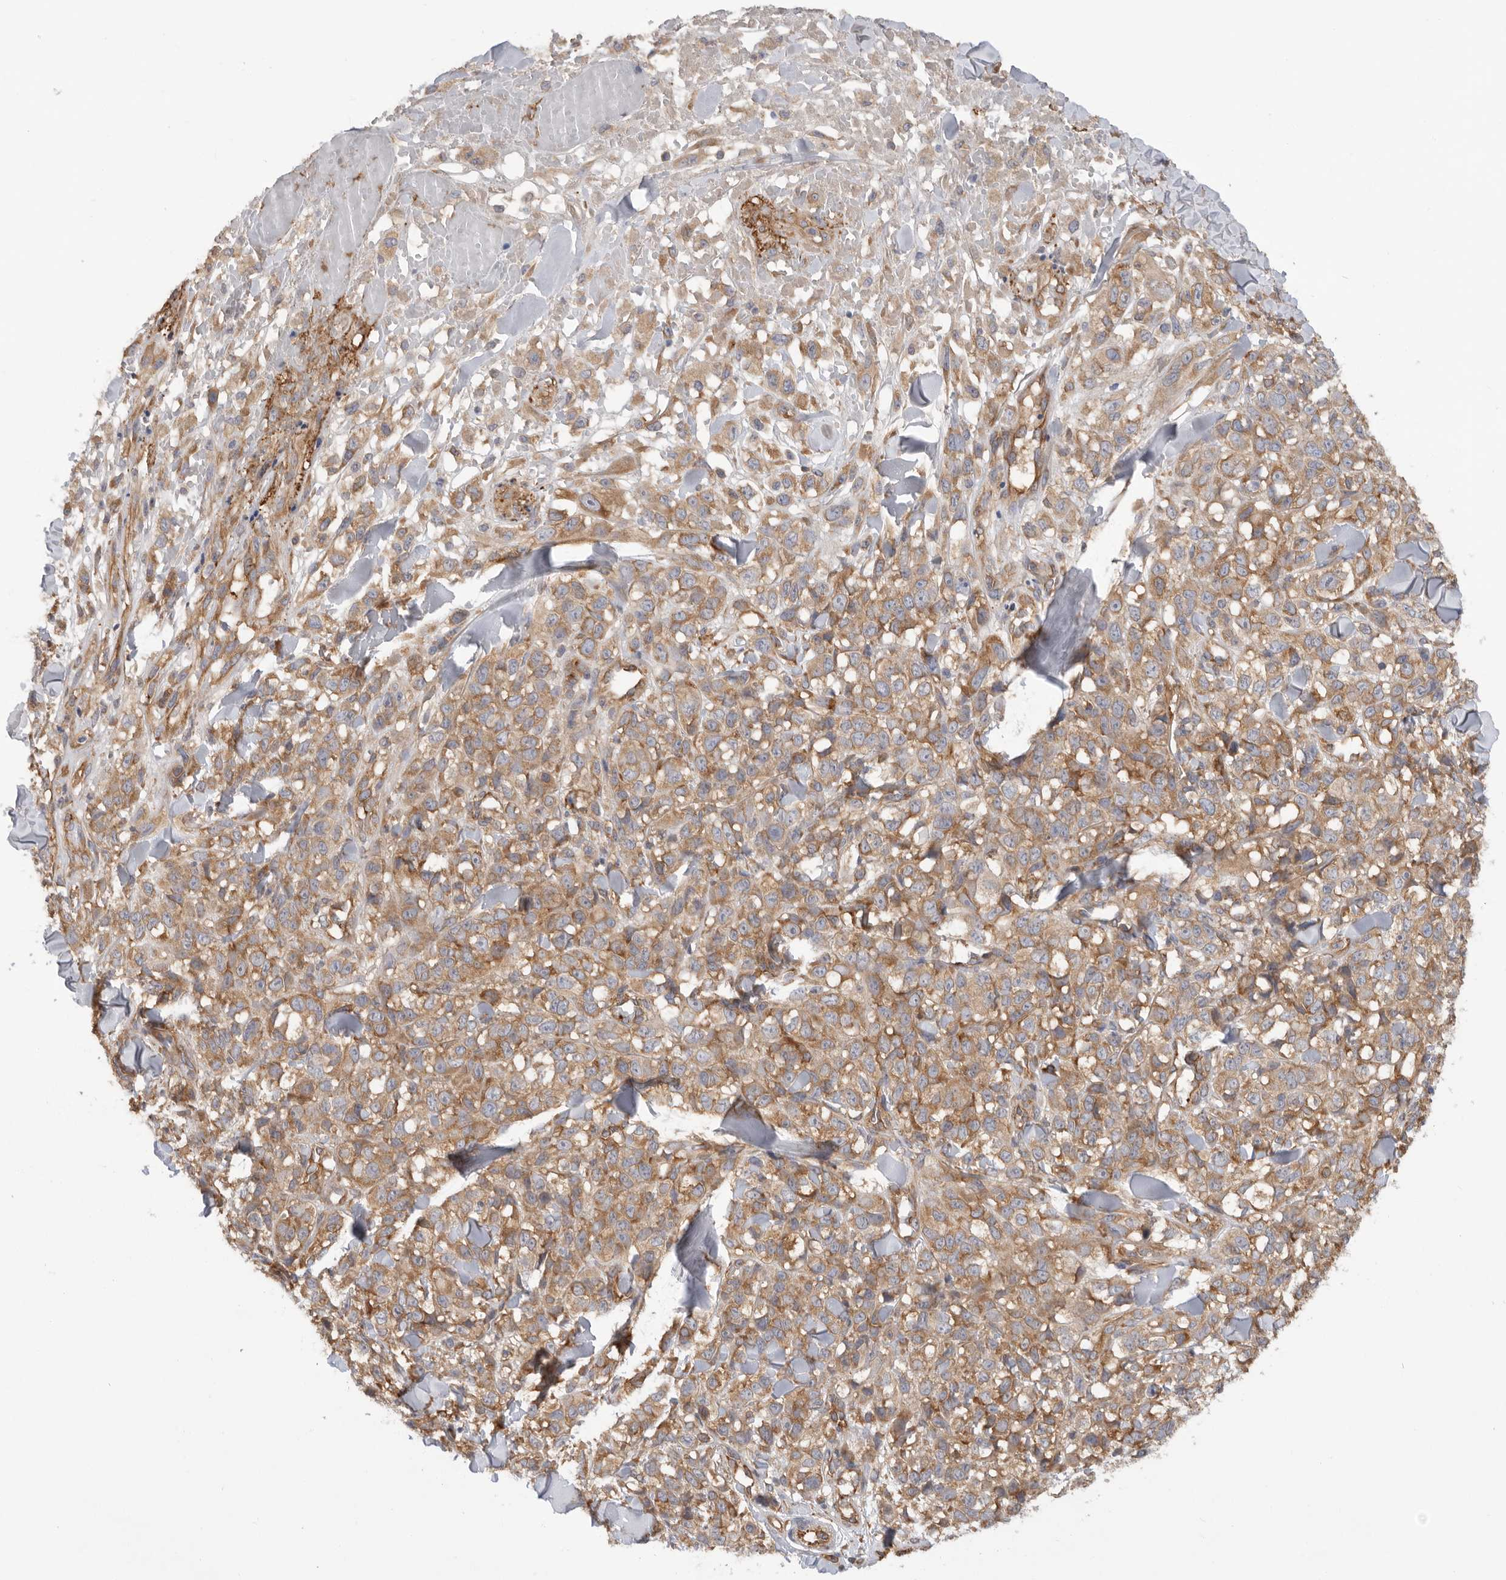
{"staining": {"intensity": "moderate", "quantity": ">75%", "location": "cytoplasmic/membranous"}, "tissue": "melanoma", "cell_type": "Tumor cells", "image_type": "cancer", "snomed": [{"axis": "morphology", "description": "Malignant melanoma, Metastatic site"}, {"axis": "topography", "description": "Skin"}], "caption": "High-magnification brightfield microscopy of melanoma stained with DAB (brown) and counterstained with hematoxylin (blue). tumor cells exhibit moderate cytoplasmic/membranous positivity is appreciated in approximately>75% of cells.", "gene": "CDC42BPB", "patient": {"sex": "female", "age": 72}}